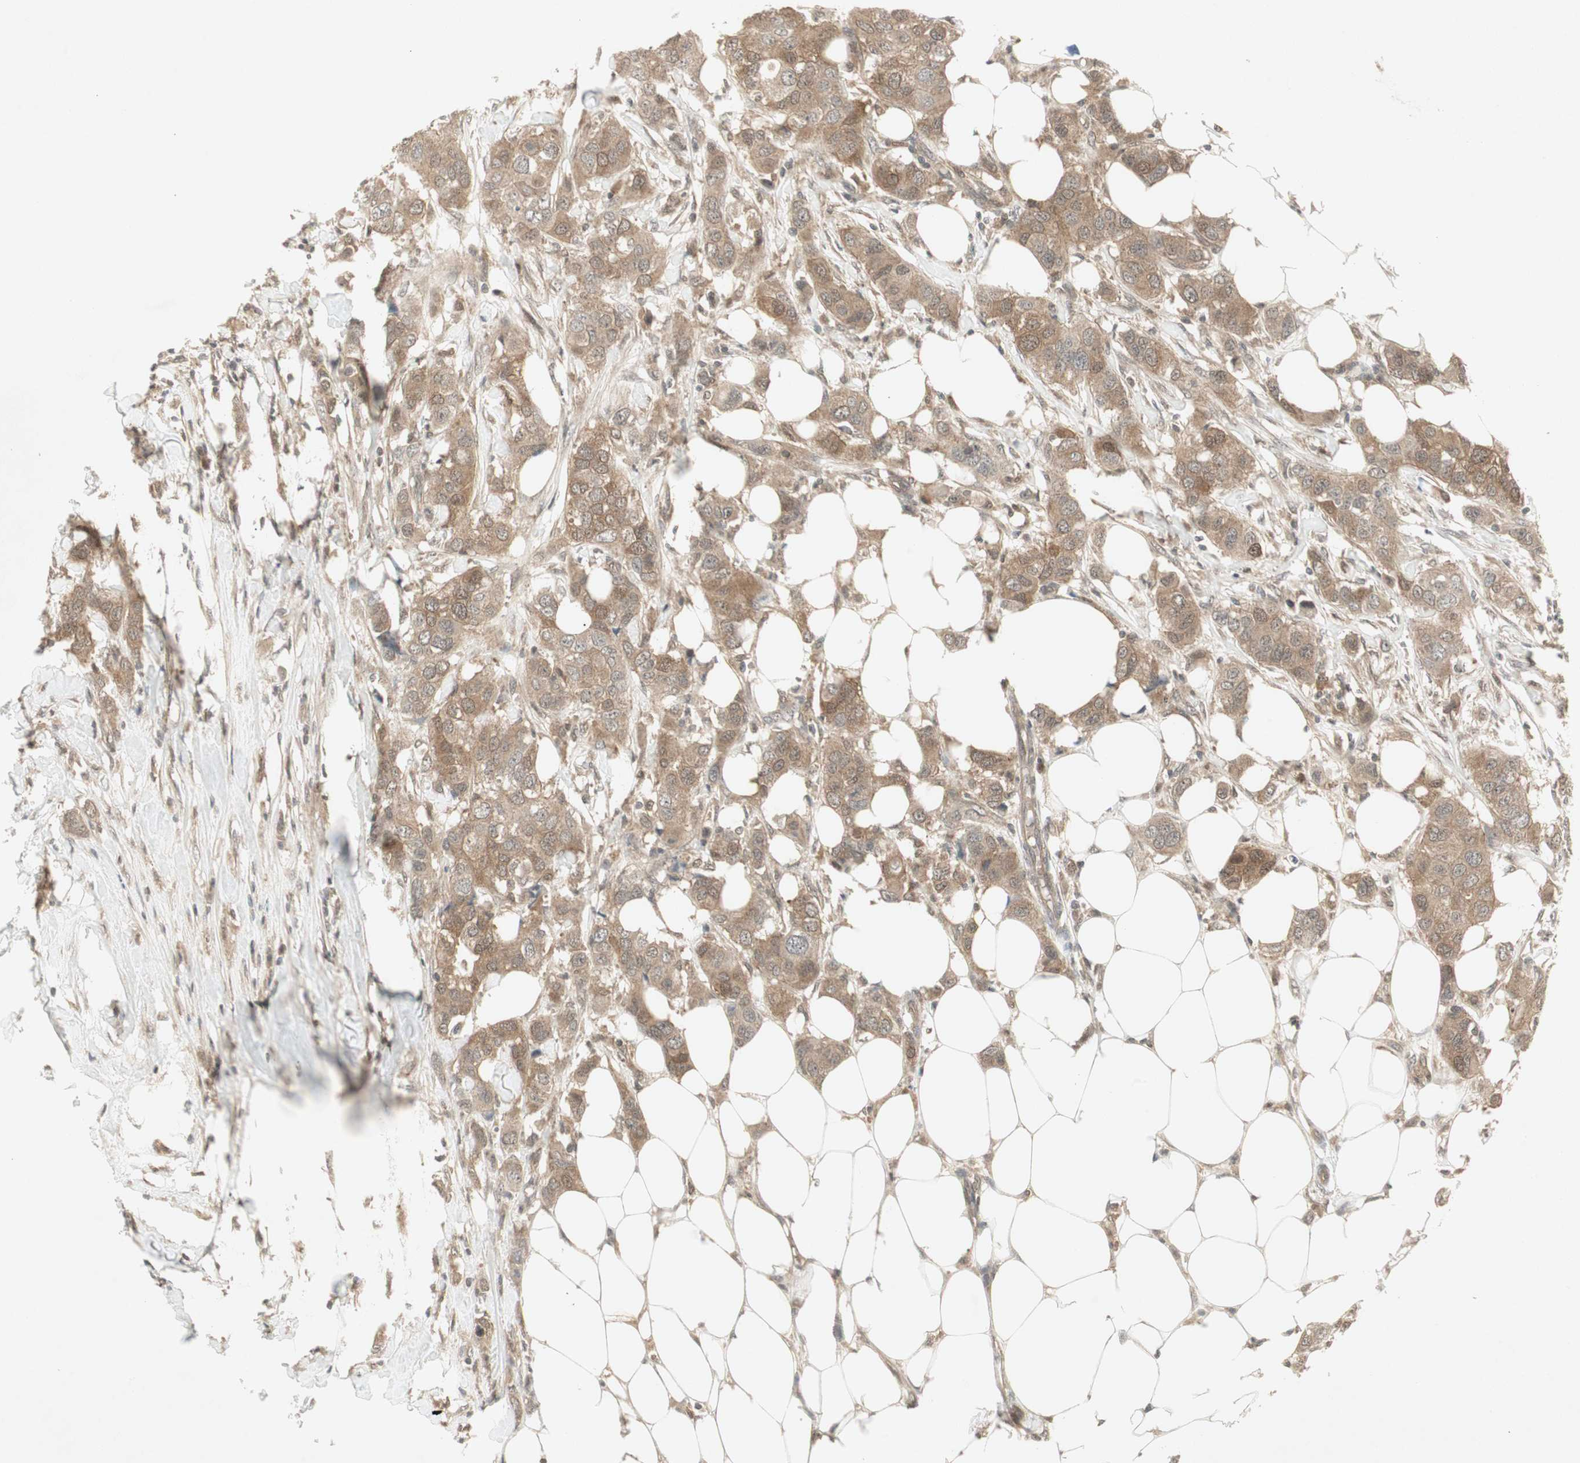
{"staining": {"intensity": "moderate", "quantity": ">75%", "location": "cytoplasmic/membranous"}, "tissue": "breast cancer", "cell_type": "Tumor cells", "image_type": "cancer", "snomed": [{"axis": "morphology", "description": "Duct carcinoma"}, {"axis": "topography", "description": "Breast"}], "caption": "Tumor cells exhibit medium levels of moderate cytoplasmic/membranous positivity in approximately >75% of cells in human breast cancer (intraductal carcinoma).", "gene": "PTPA", "patient": {"sex": "female", "age": 50}}